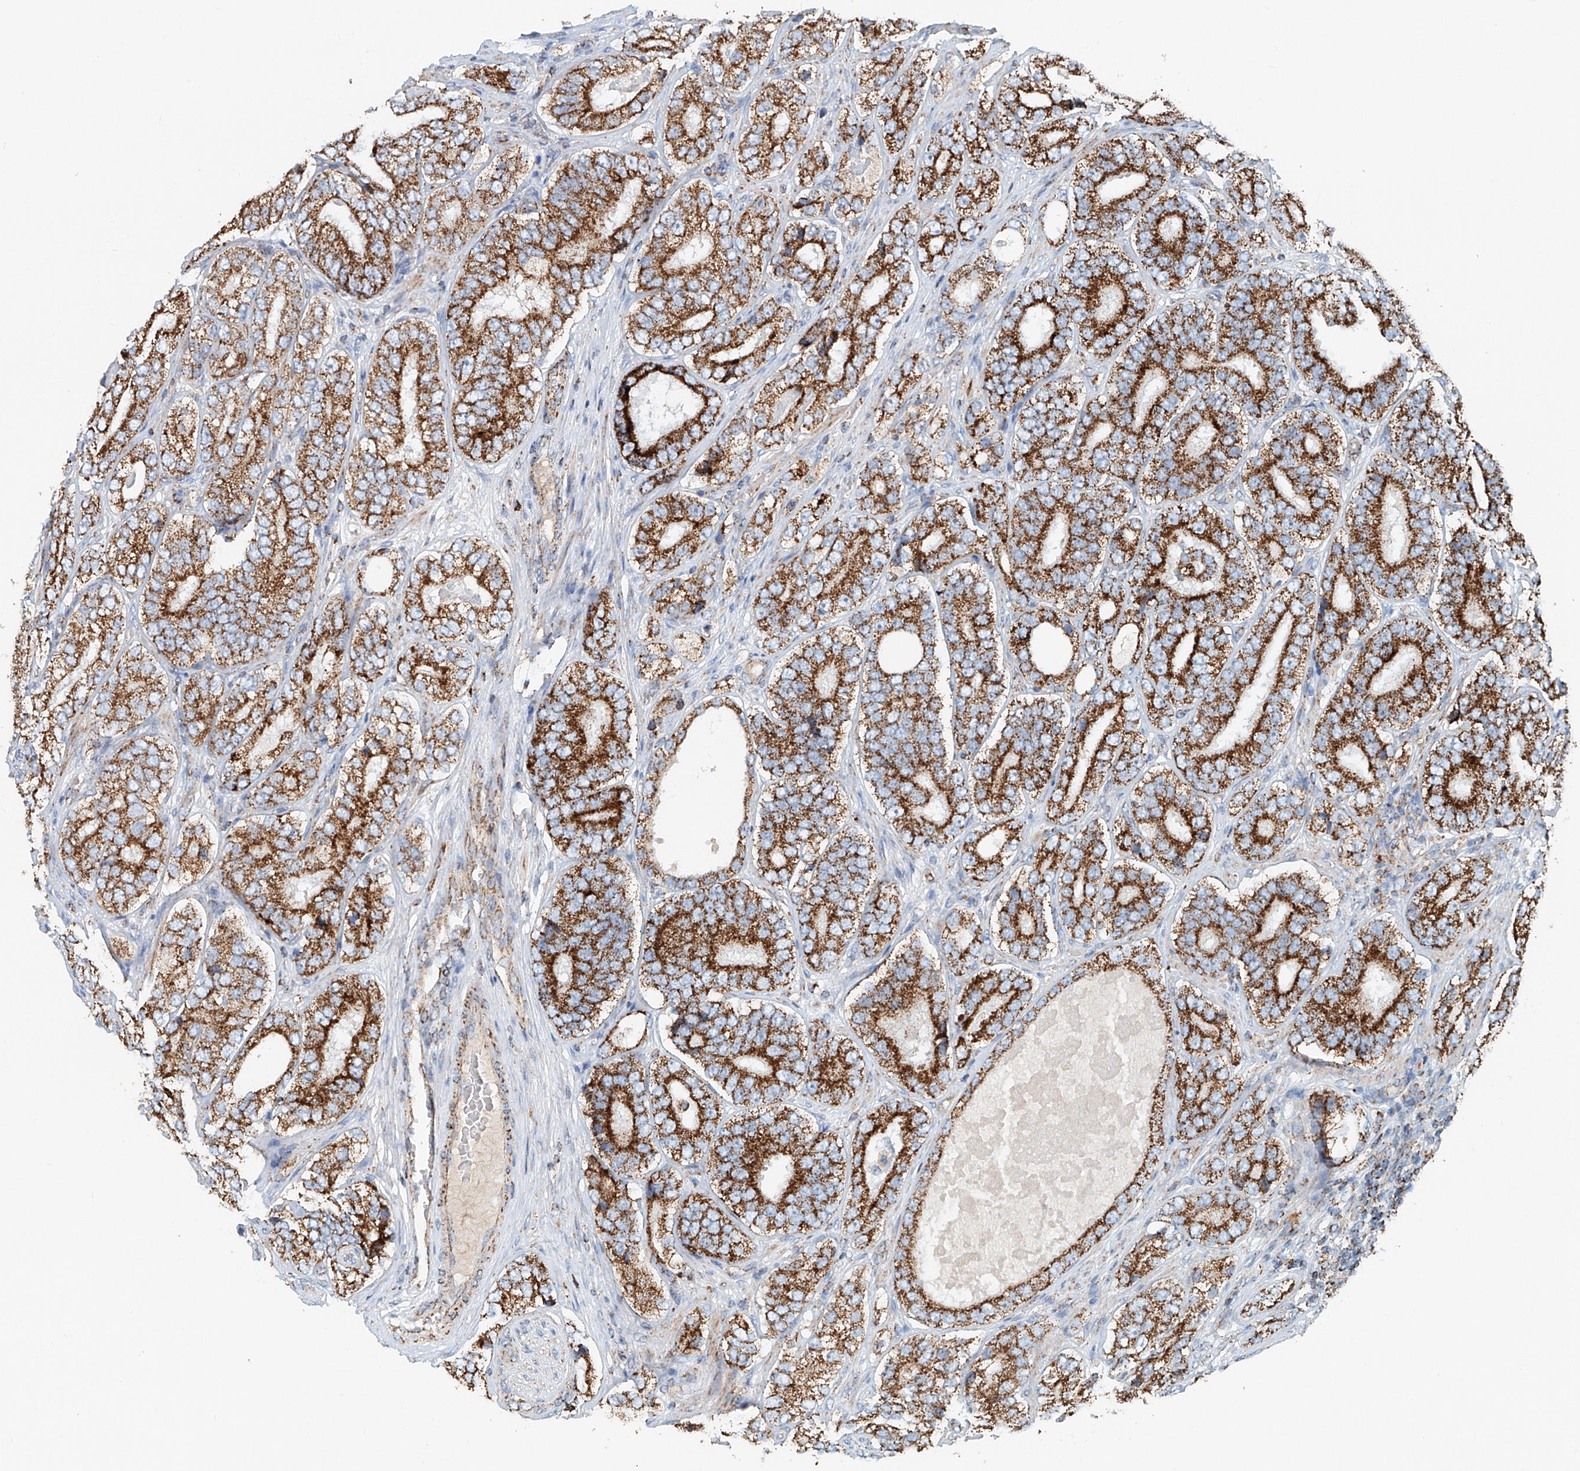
{"staining": {"intensity": "strong", "quantity": ">75%", "location": "cytoplasmic/membranous"}, "tissue": "prostate cancer", "cell_type": "Tumor cells", "image_type": "cancer", "snomed": [{"axis": "morphology", "description": "Adenocarcinoma, High grade"}, {"axis": "topography", "description": "Prostate"}], "caption": "This is a histology image of immunohistochemistry staining of prostate cancer (high-grade adenocarcinoma), which shows strong staining in the cytoplasmic/membranous of tumor cells.", "gene": "CARD10", "patient": {"sex": "male", "age": 56}}